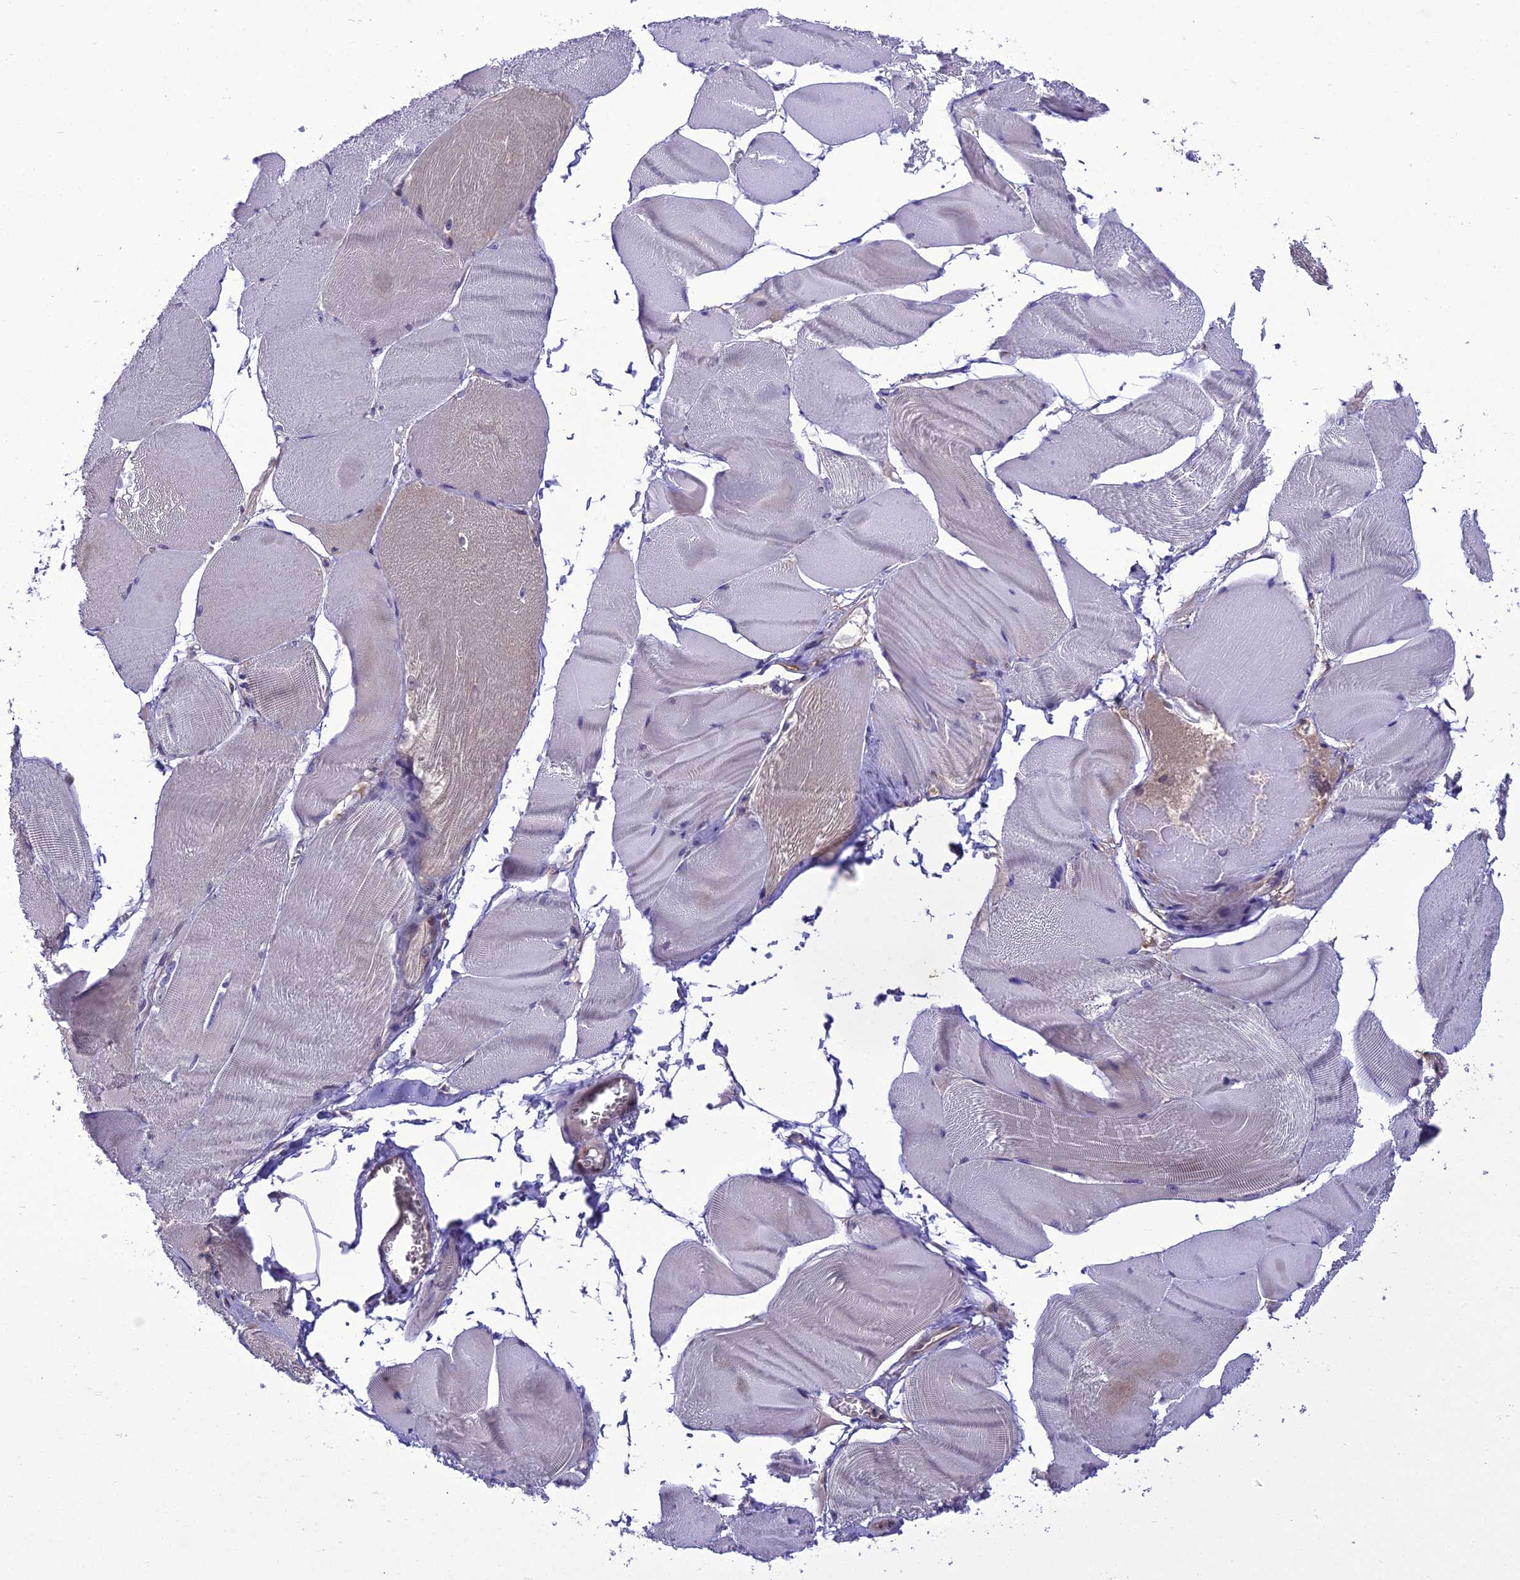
{"staining": {"intensity": "negative", "quantity": "none", "location": "none"}, "tissue": "skeletal muscle", "cell_type": "Myocytes", "image_type": "normal", "snomed": [{"axis": "morphology", "description": "Normal tissue, NOS"}, {"axis": "morphology", "description": "Basal cell carcinoma"}, {"axis": "topography", "description": "Skeletal muscle"}], "caption": "The IHC photomicrograph has no significant positivity in myocytes of skeletal muscle. (DAB immunohistochemistry visualized using brightfield microscopy, high magnification).", "gene": "BORCS6", "patient": {"sex": "female", "age": 64}}